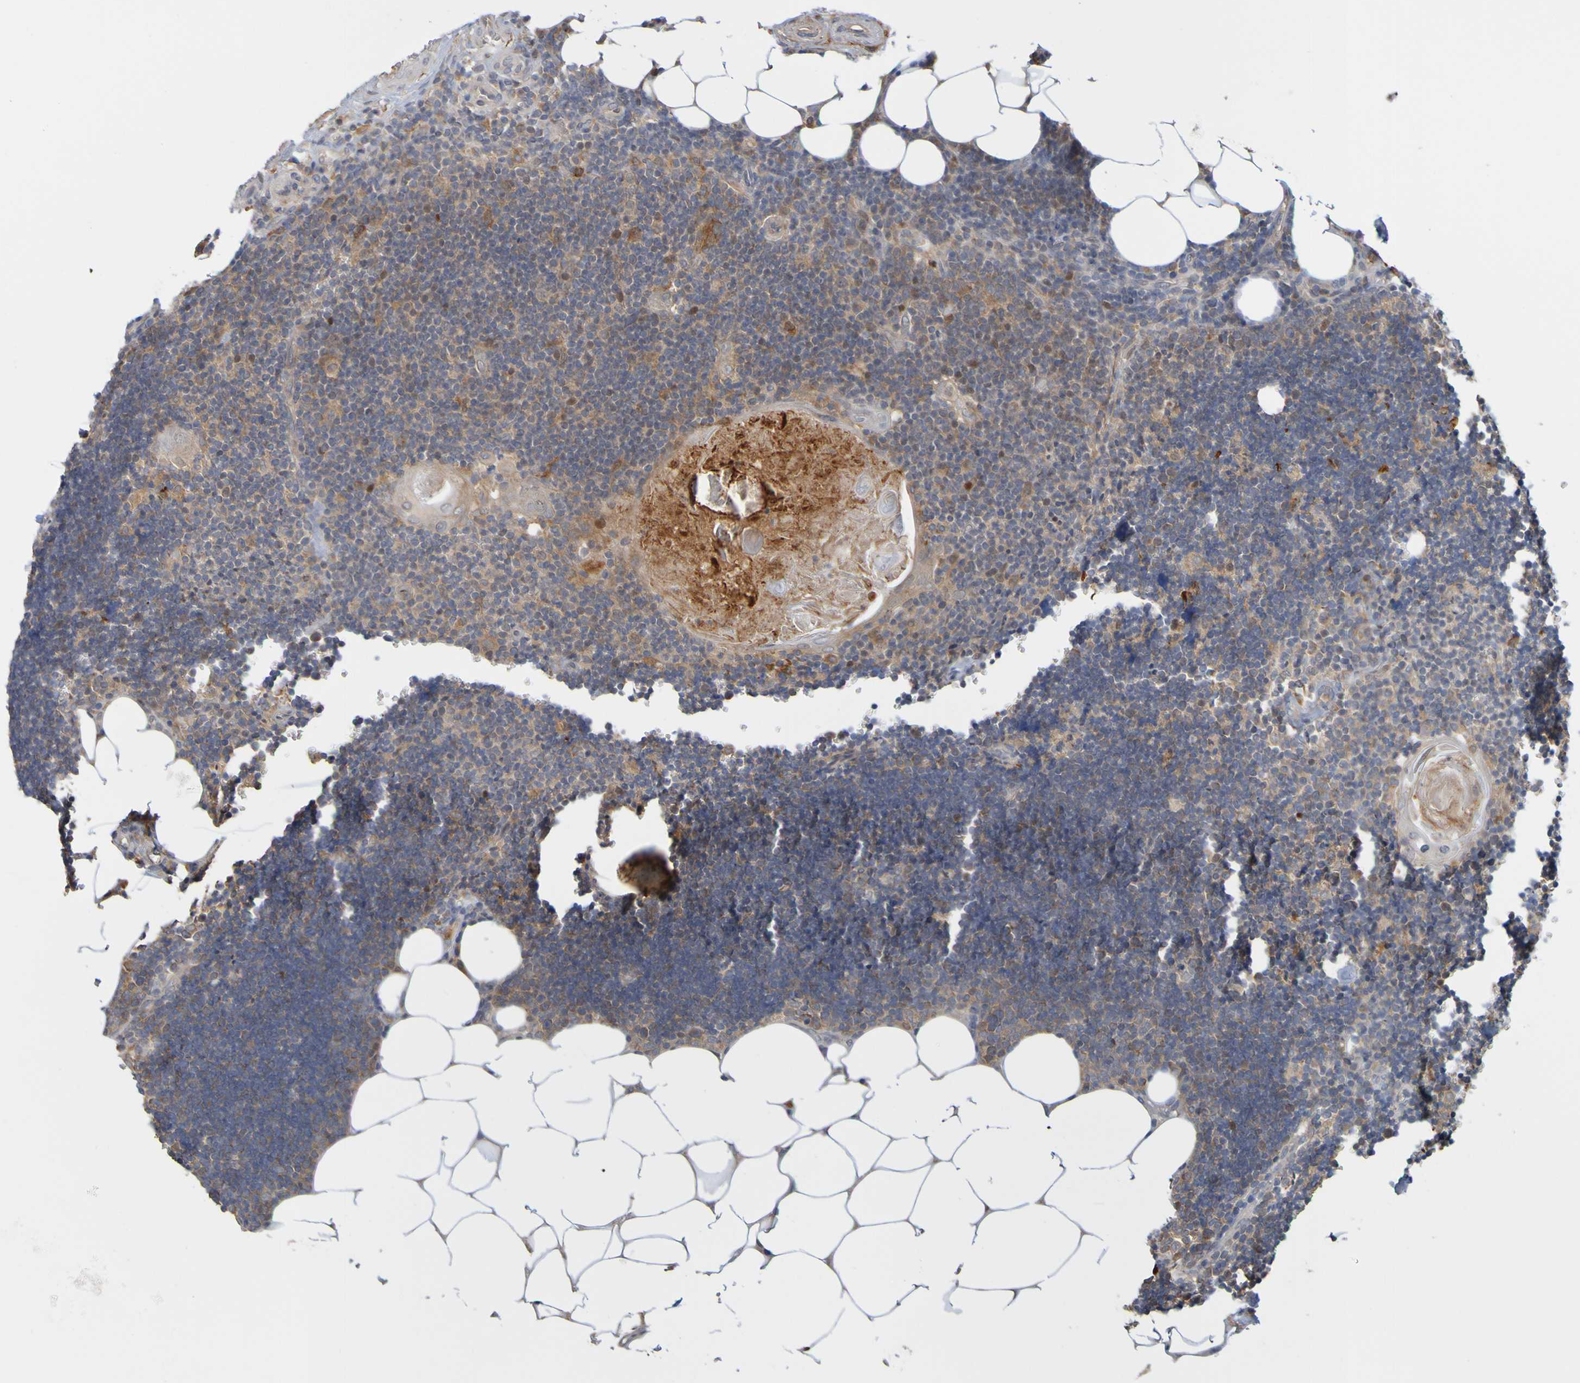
{"staining": {"intensity": "strong", "quantity": ">75%", "location": "cytoplasmic/membranous"}, "tissue": "lymph node", "cell_type": "Germinal center cells", "image_type": "normal", "snomed": [{"axis": "morphology", "description": "Normal tissue, NOS"}, {"axis": "topography", "description": "Lymph node"}], "caption": "Benign lymph node shows strong cytoplasmic/membranous expression in approximately >75% of germinal center cells, visualized by immunohistochemistry. The staining is performed using DAB (3,3'-diaminobenzidine) brown chromogen to label protein expression. The nuclei are counter-stained blue using hematoxylin.", "gene": "NAV2", "patient": {"sex": "male", "age": 33}}